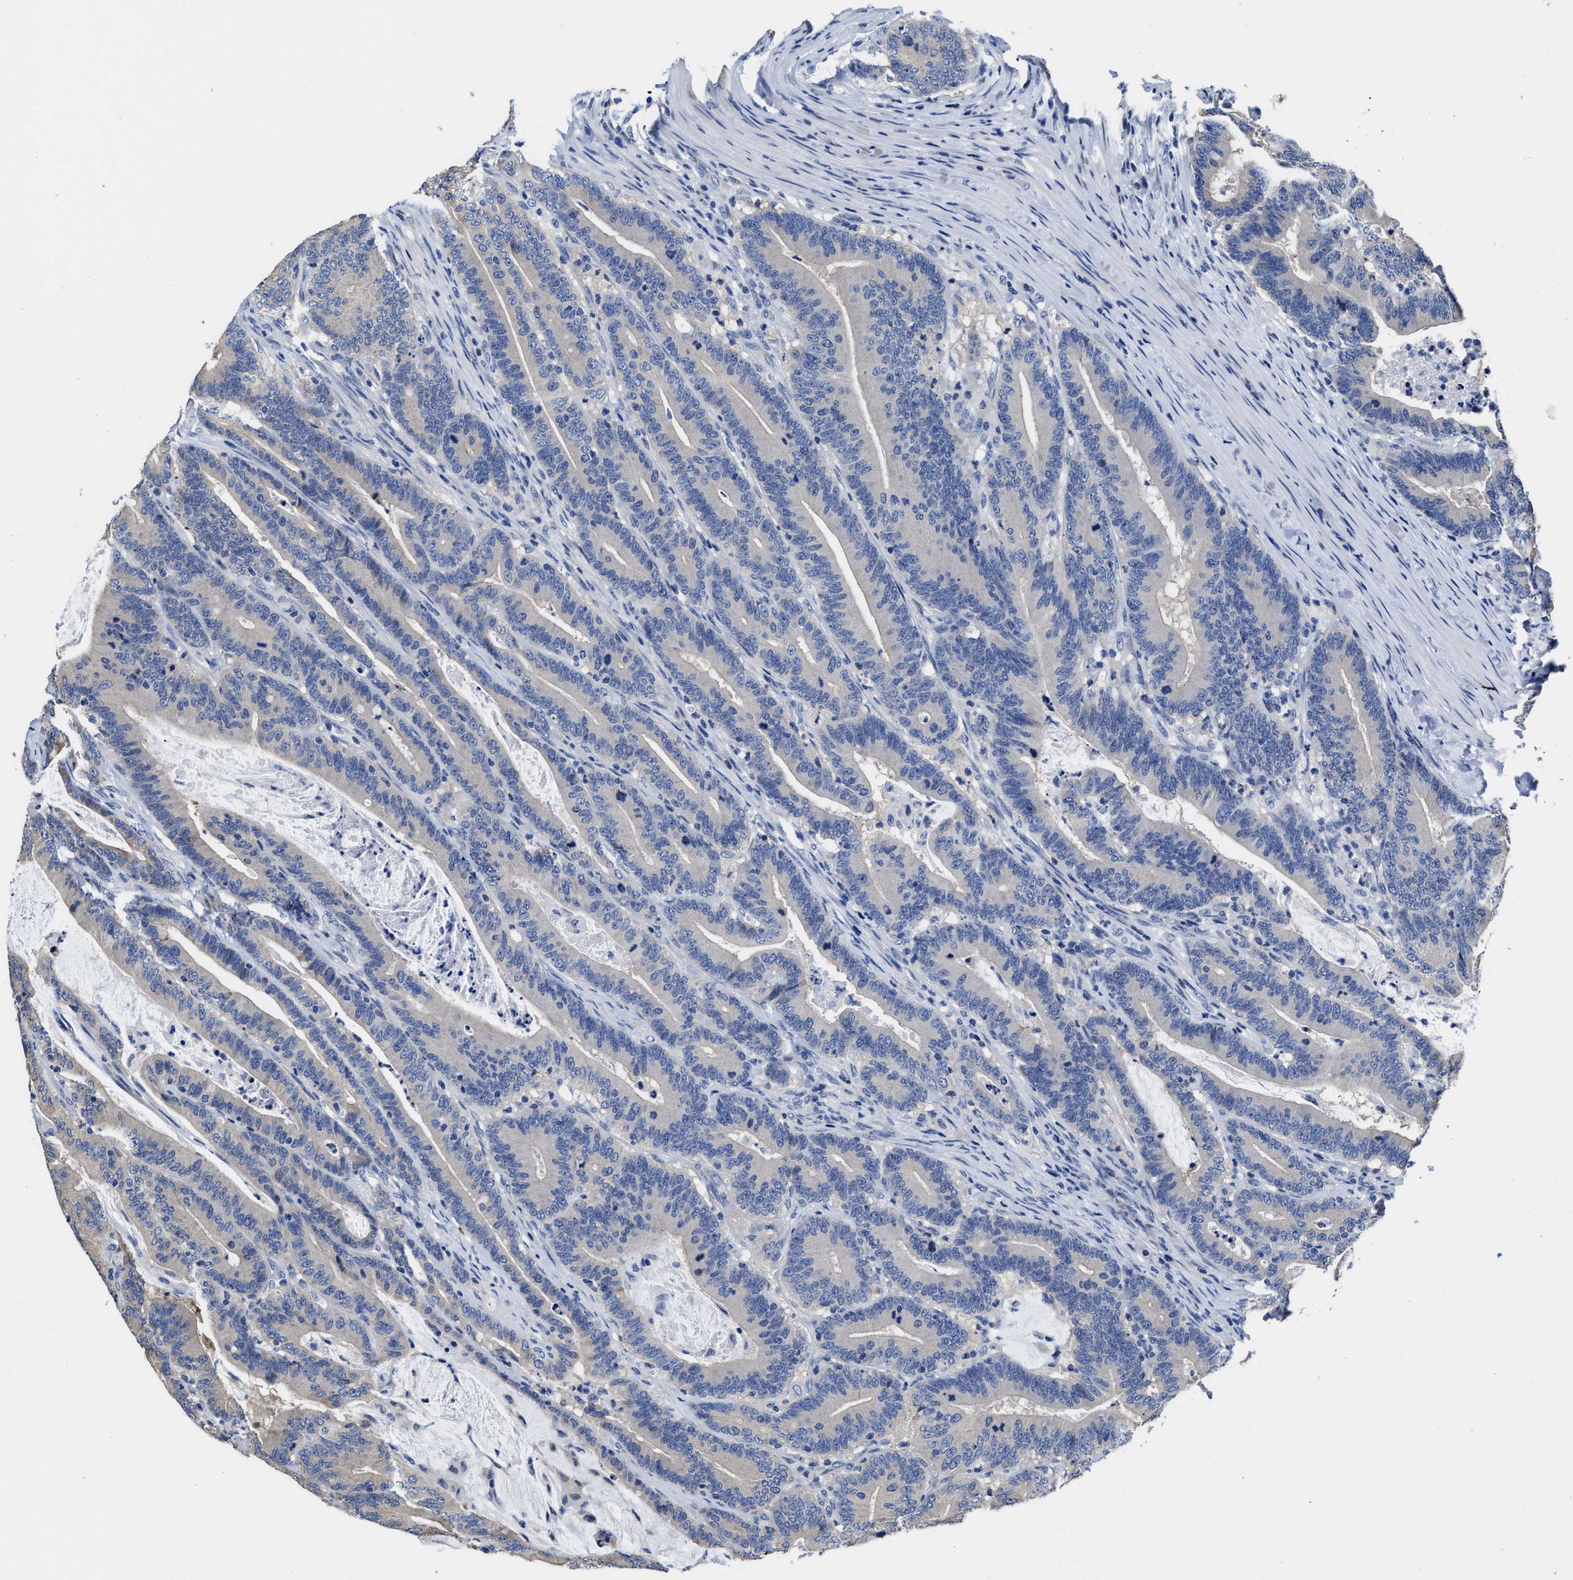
{"staining": {"intensity": "negative", "quantity": "none", "location": "none"}, "tissue": "colorectal cancer", "cell_type": "Tumor cells", "image_type": "cancer", "snomed": [{"axis": "morphology", "description": "Adenocarcinoma, NOS"}, {"axis": "topography", "description": "Colon"}], "caption": "Tumor cells show no significant staining in colorectal cancer.", "gene": "HOOK1", "patient": {"sex": "female", "age": 66}}